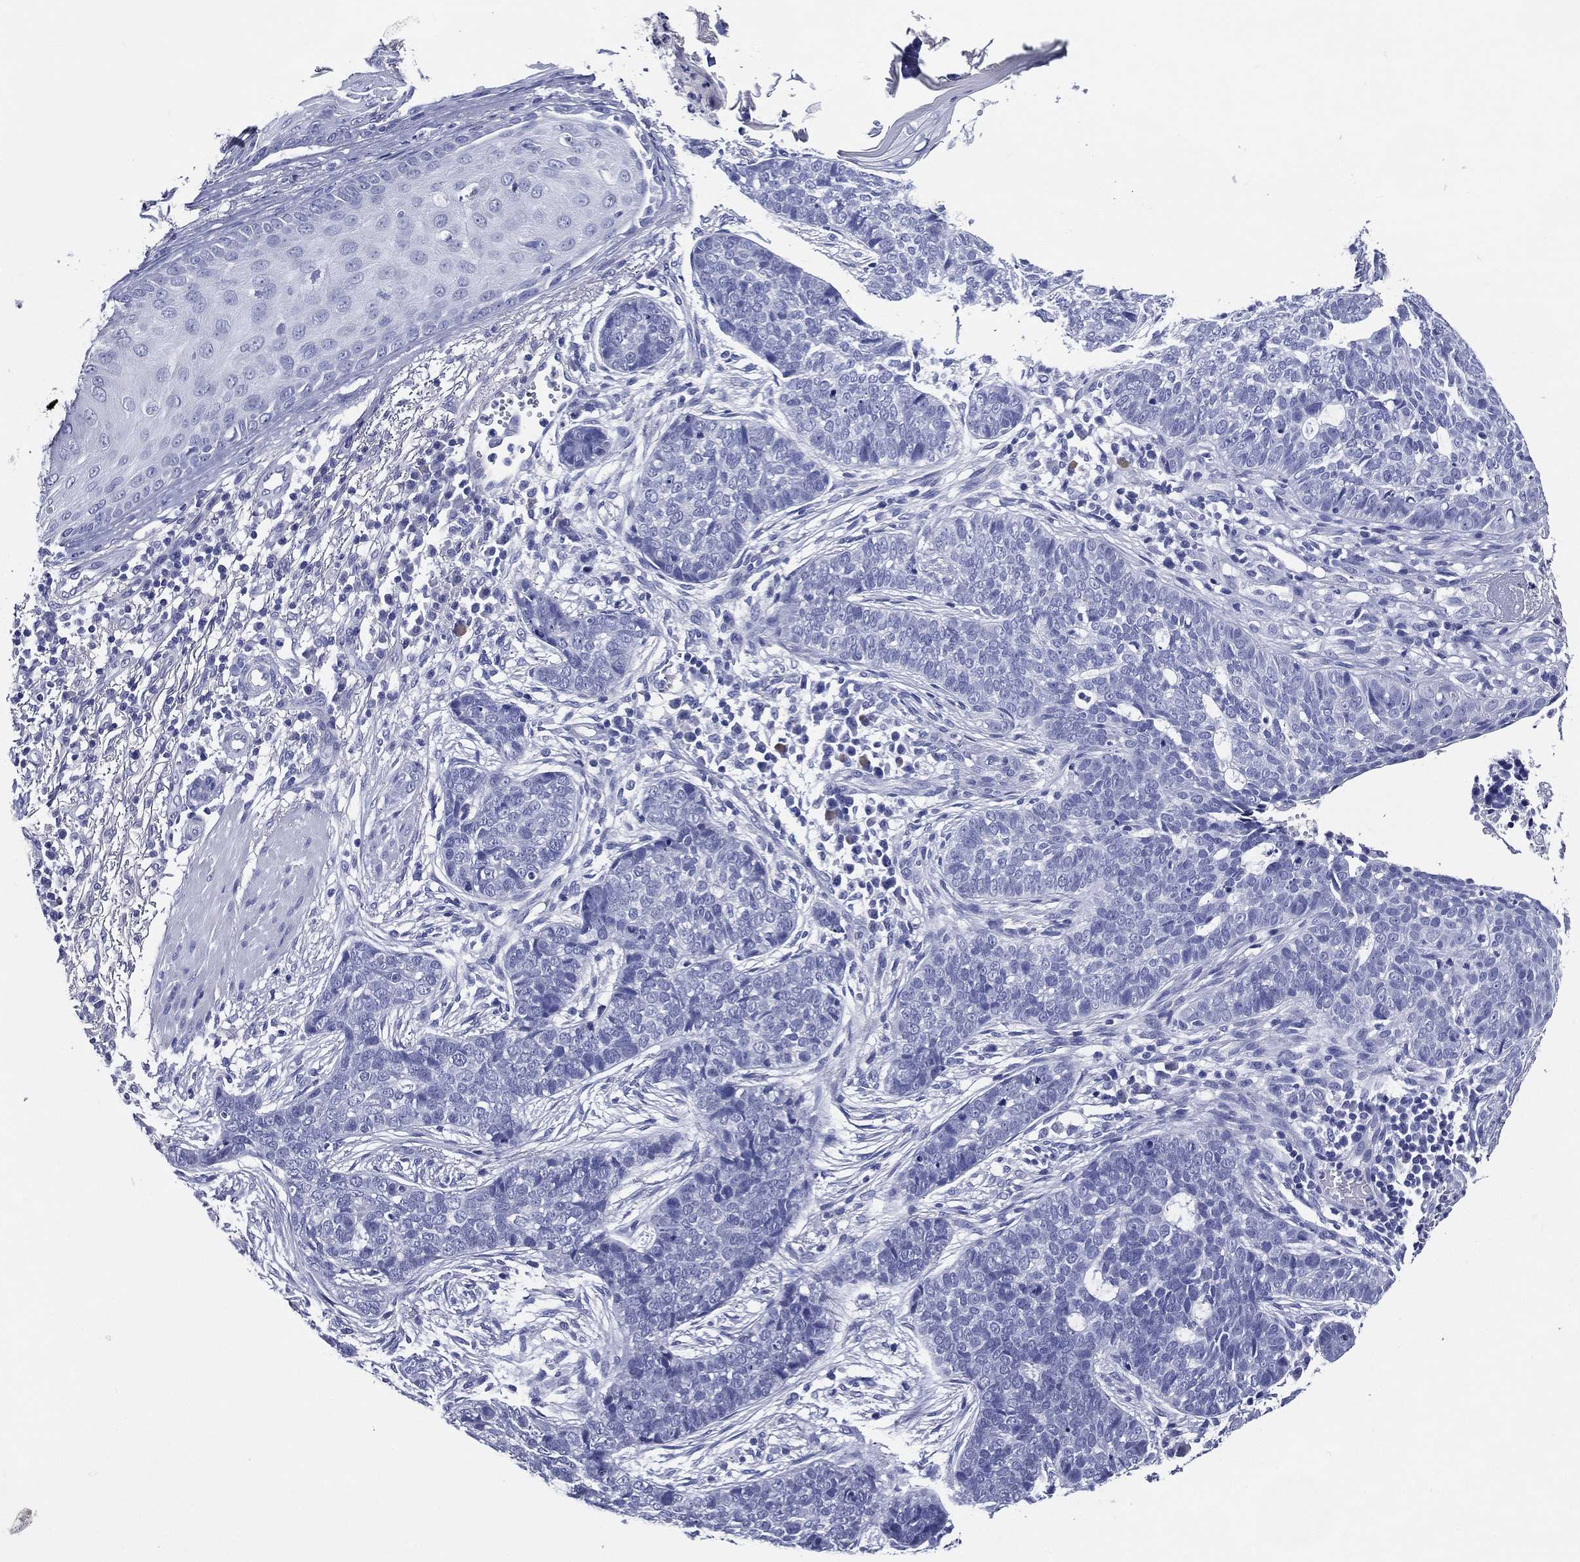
{"staining": {"intensity": "negative", "quantity": "none", "location": "none"}, "tissue": "skin cancer", "cell_type": "Tumor cells", "image_type": "cancer", "snomed": [{"axis": "morphology", "description": "Squamous cell carcinoma, NOS"}, {"axis": "topography", "description": "Skin"}], "caption": "Immunohistochemistry histopathology image of skin squamous cell carcinoma stained for a protein (brown), which reveals no expression in tumor cells. (IHC, brightfield microscopy, high magnification).", "gene": "ACE2", "patient": {"sex": "male", "age": 88}}